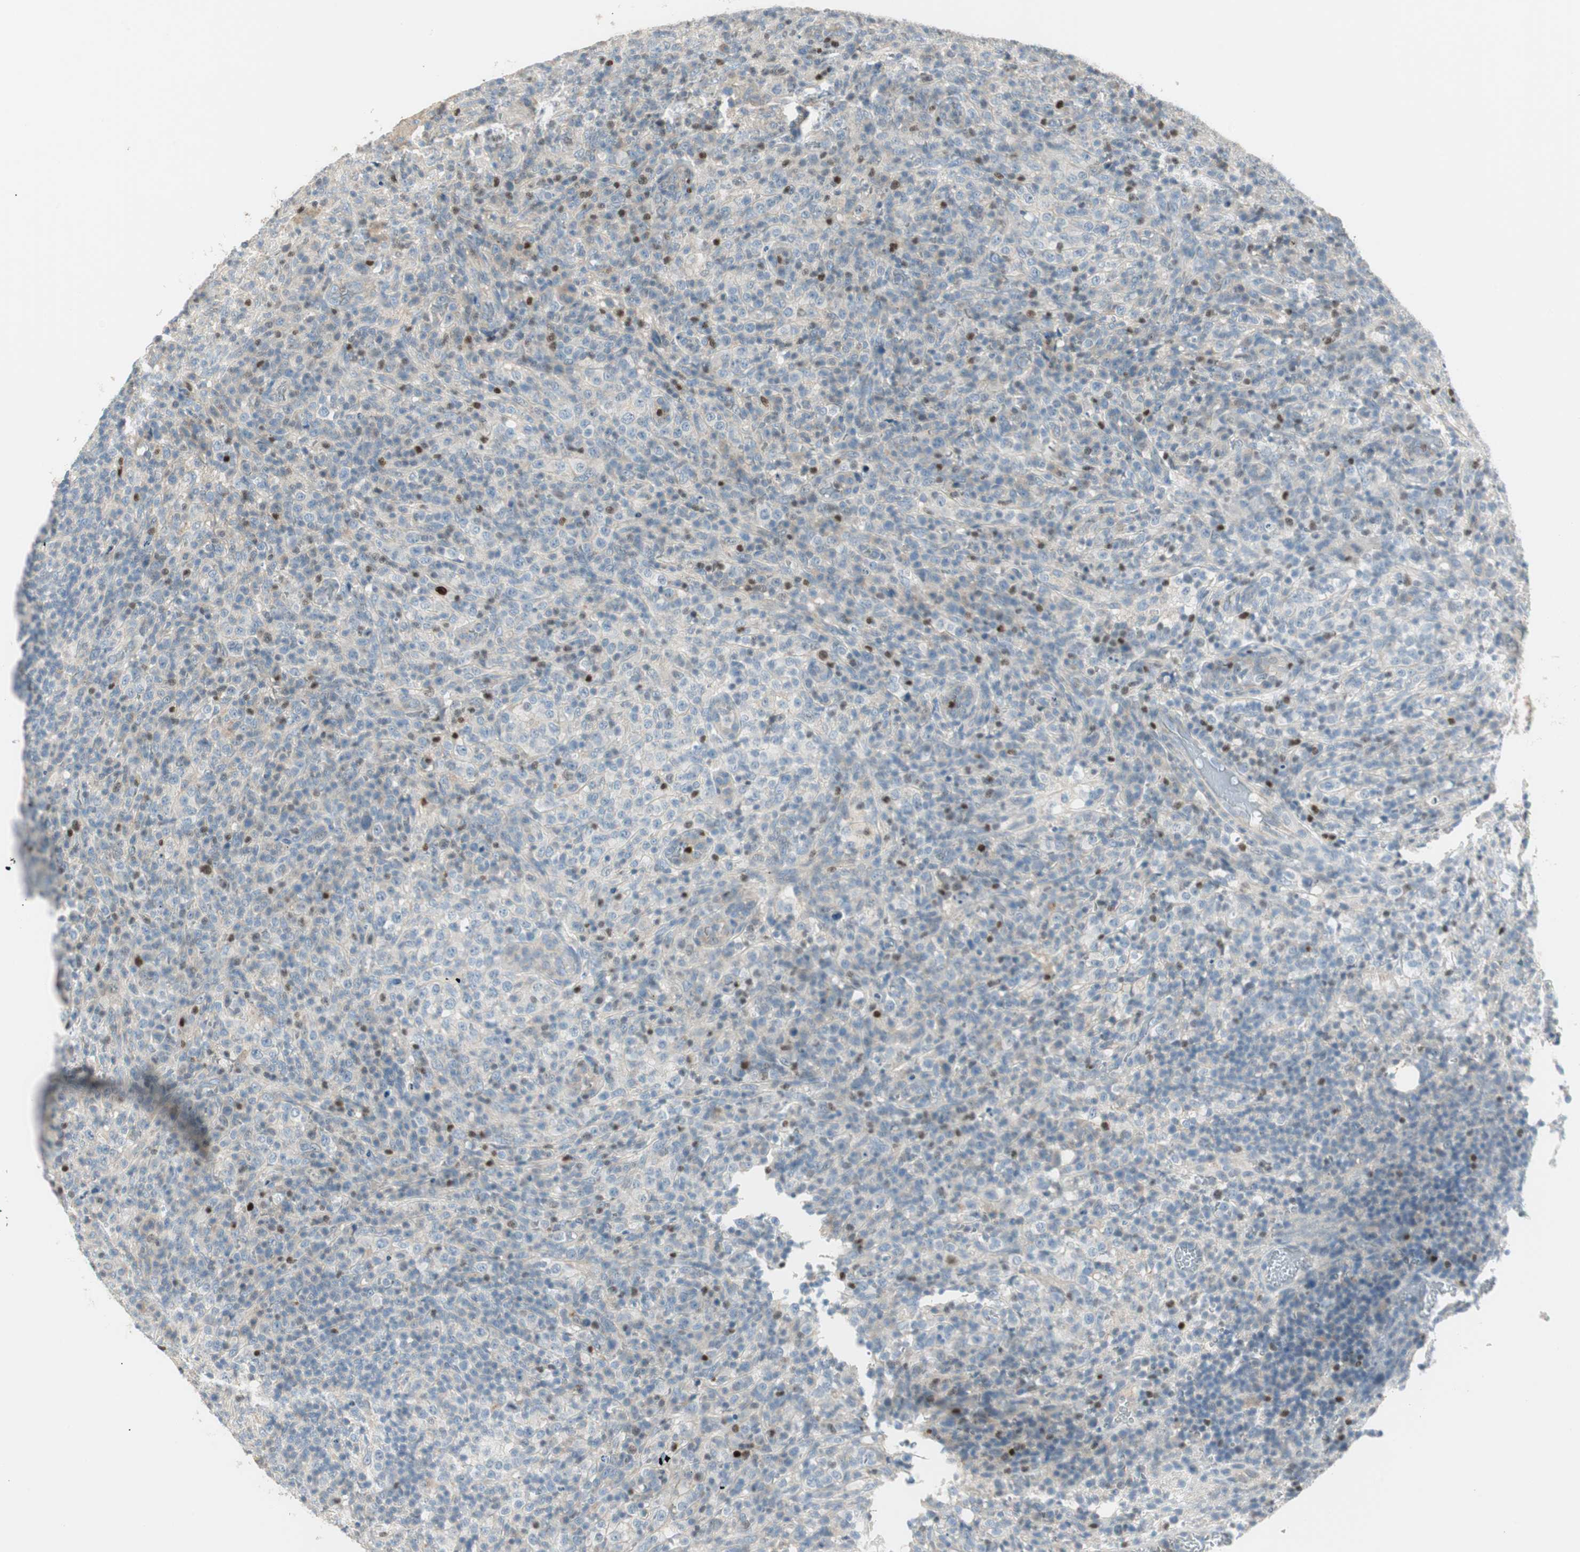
{"staining": {"intensity": "negative", "quantity": "none", "location": "none"}, "tissue": "lymphoma", "cell_type": "Tumor cells", "image_type": "cancer", "snomed": [{"axis": "morphology", "description": "Malignant lymphoma, non-Hodgkin's type, High grade"}, {"axis": "topography", "description": "Lymph node"}], "caption": "A micrograph of human lymphoma is negative for staining in tumor cells. (Brightfield microscopy of DAB immunohistochemistry (IHC) at high magnification).", "gene": "RUNX2", "patient": {"sex": "female", "age": 76}}